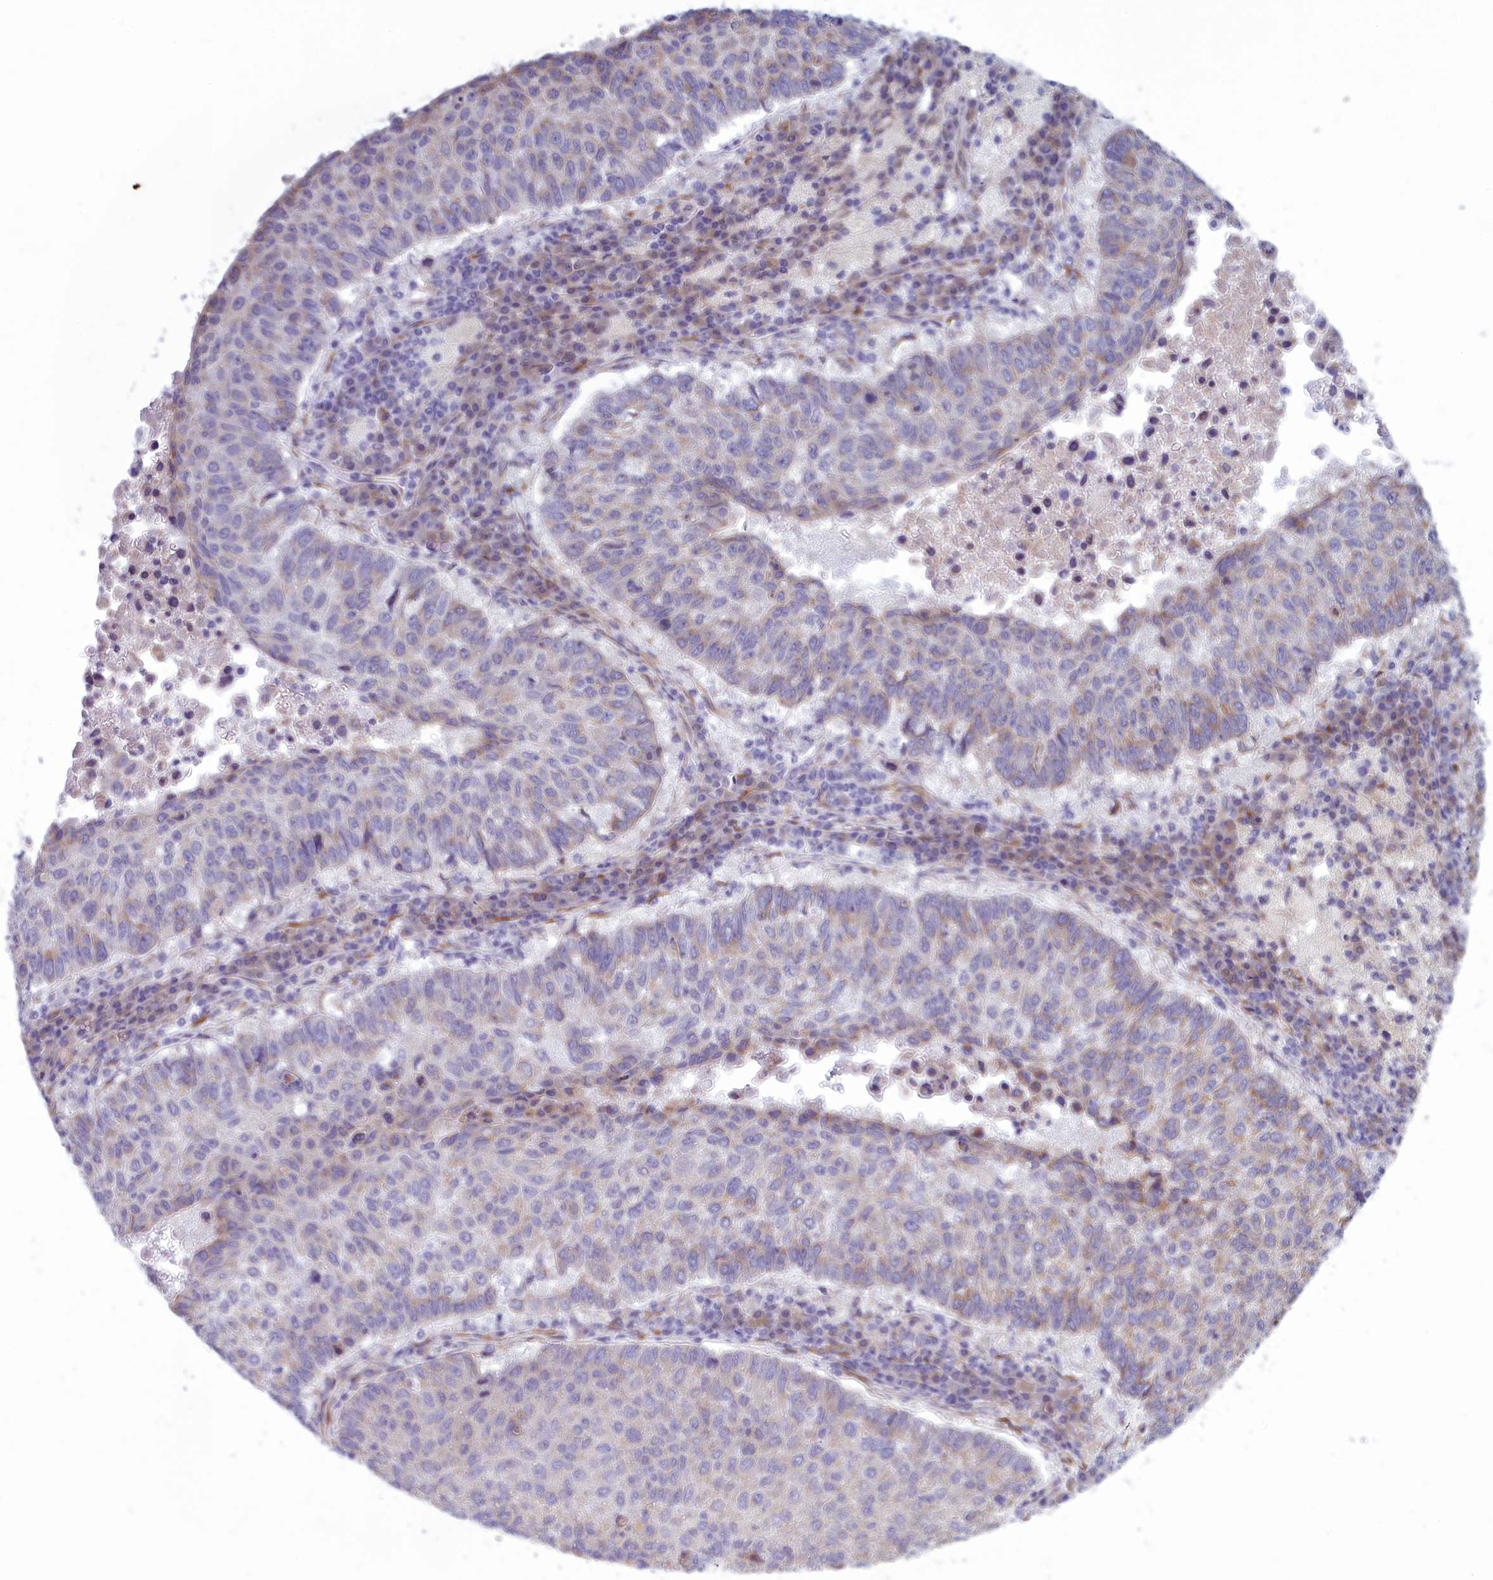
{"staining": {"intensity": "weak", "quantity": "25%-75%", "location": "cytoplasmic/membranous"}, "tissue": "lung cancer", "cell_type": "Tumor cells", "image_type": "cancer", "snomed": [{"axis": "morphology", "description": "Squamous cell carcinoma, NOS"}, {"axis": "topography", "description": "Lung"}], "caption": "Immunohistochemical staining of lung cancer demonstrates low levels of weak cytoplasmic/membranous positivity in about 25%-75% of tumor cells.", "gene": "CENATAC", "patient": {"sex": "male", "age": 73}}